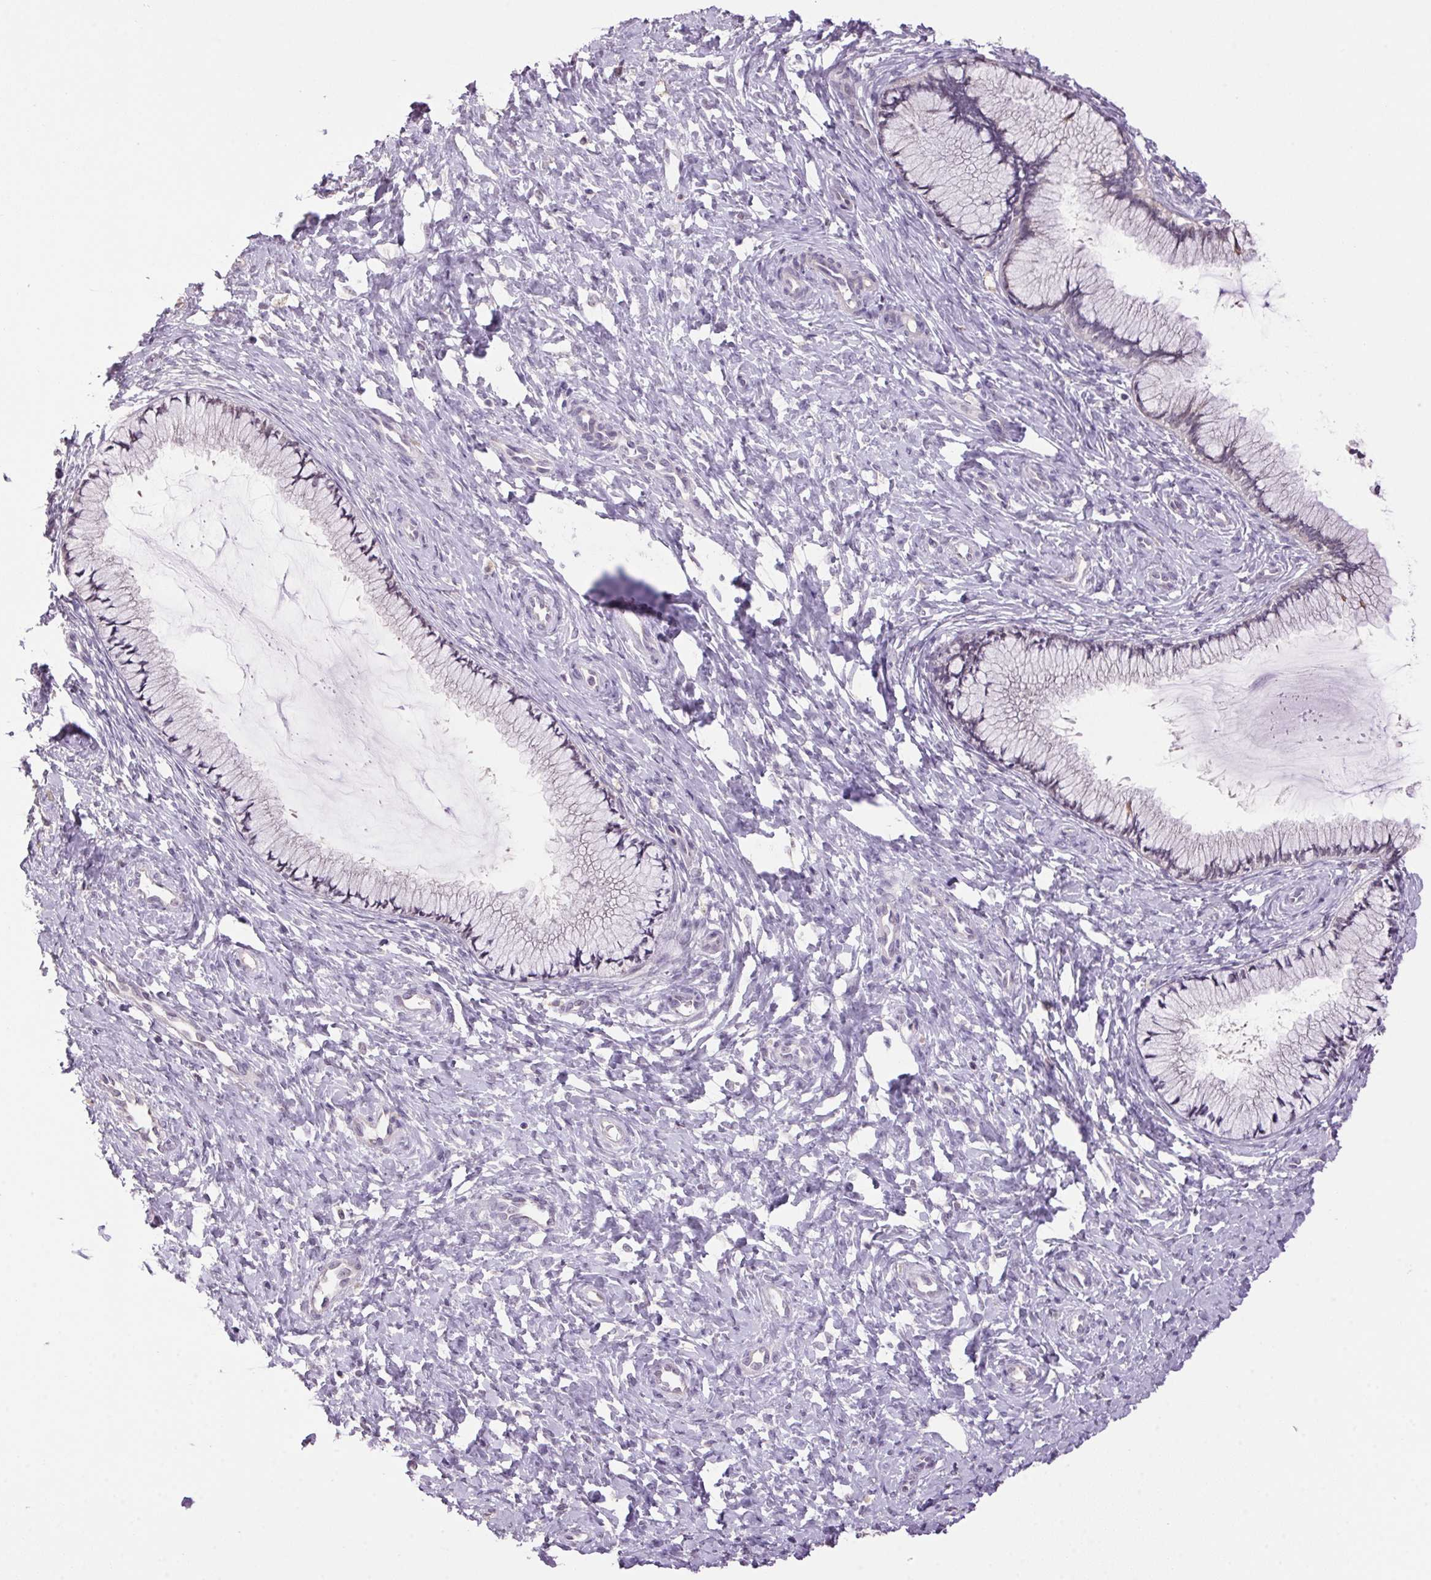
{"staining": {"intensity": "negative", "quantity": "none", "location": "none"}, "tissue": "cervix", "cell_type": "Glandular cells", "image_type": "normal", "snomed": [{"axis": "morphology", "description": "Normal tissue, NOS"}, {"axis": "topography", "description": "Cervix"}], "caption": "The IHC histopathology image has no significant positivity in glandular cells of cervix. (DAB (3,3'-diaminobenzidine) IHC, high magnification).", "gene": "VWA3B", "patient": {"sex": "female", "age": 37}}